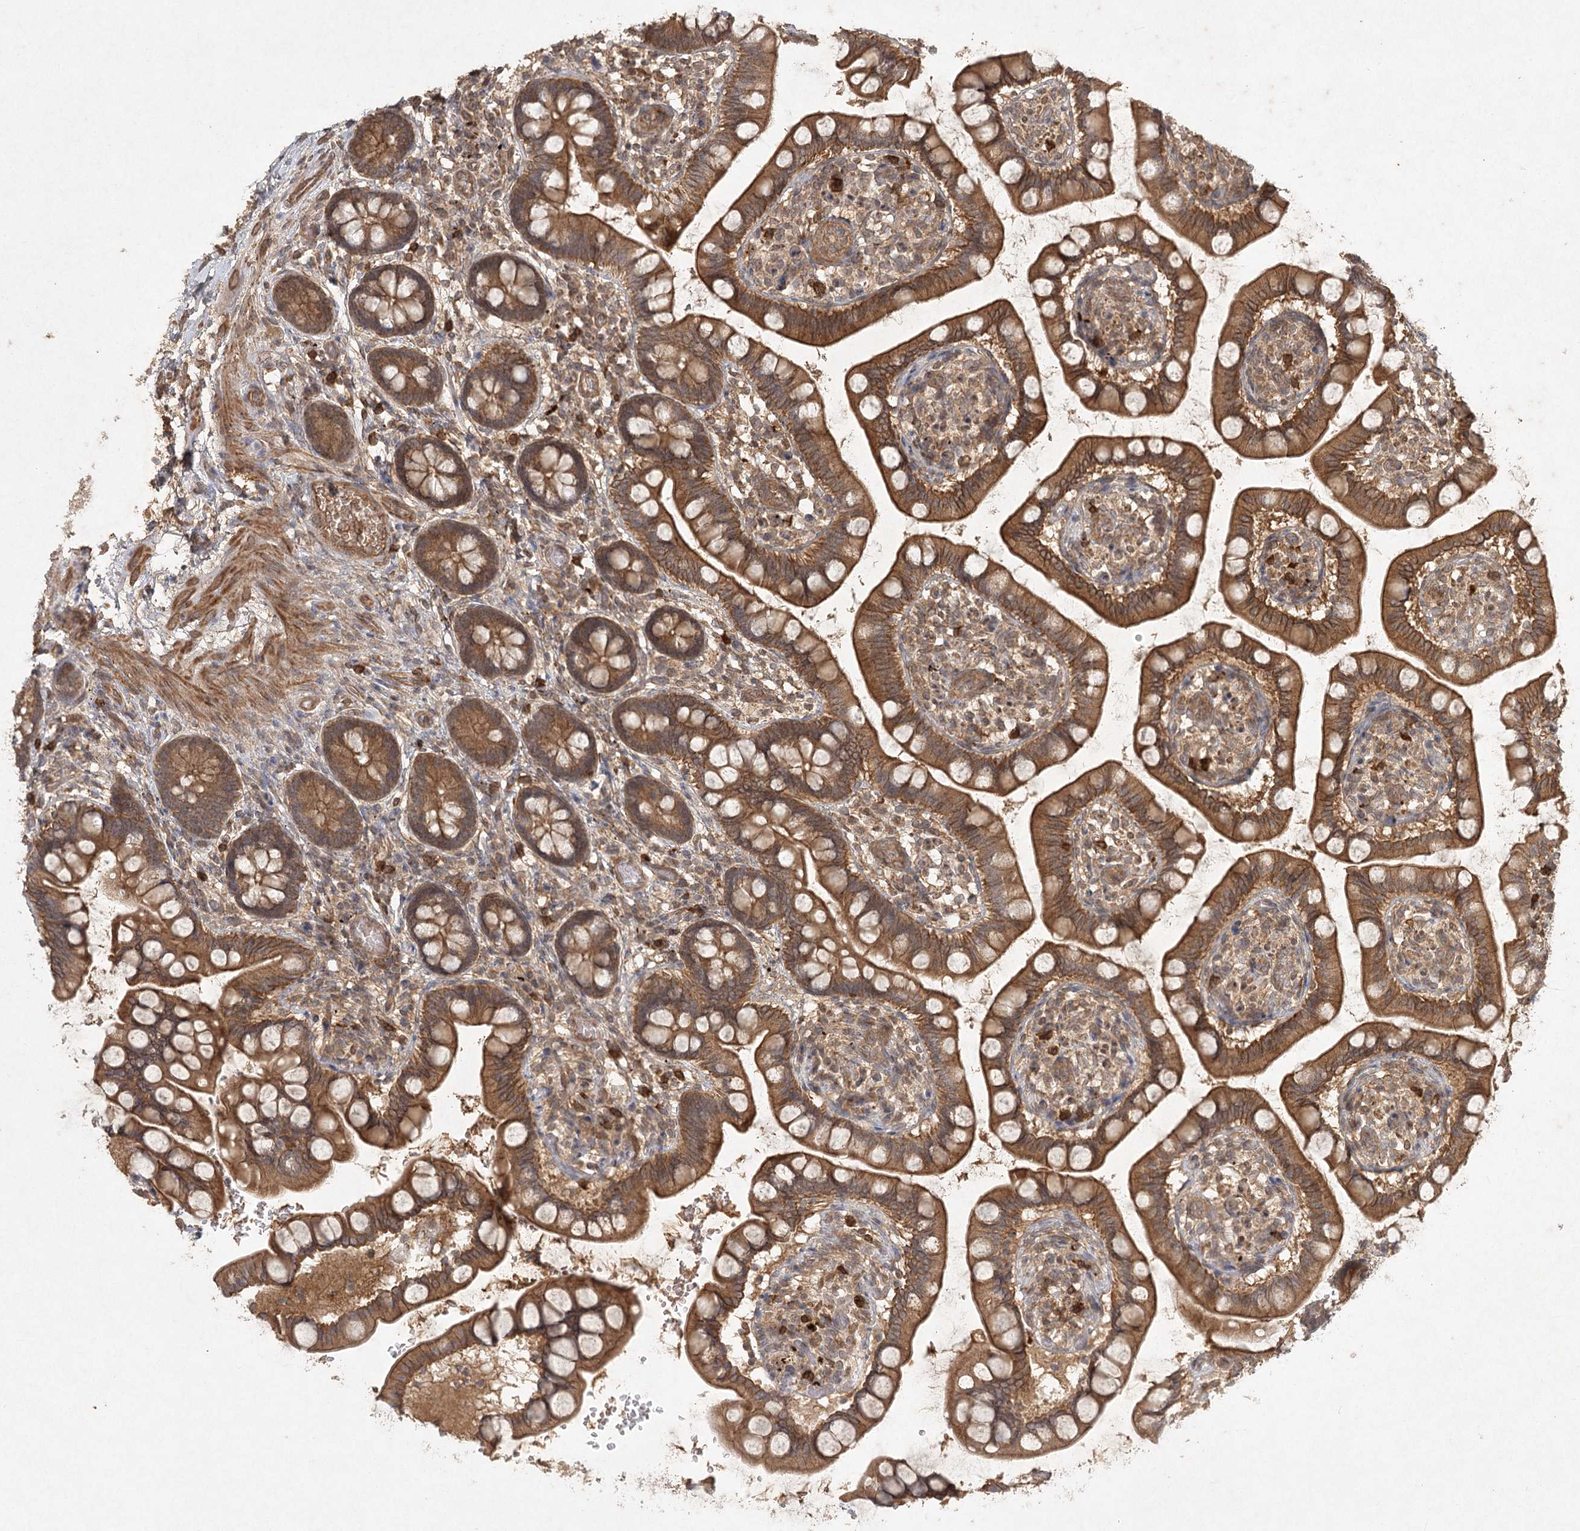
{"staining": {"intensity": "moderate", "quantity": ">75%", "location": "cytoplasmic/membranous"}, "tissue": "small intestine", "cell_type": "Glandular cells", "image_type": "normal", "snomed": [{"axis": "morphology", "description": "Normal tissue, NOS"}, {"axis": "topography", "description": "Small intestine"}], "caption": "DAB immunohistochemical staining of unremarkable human small intestine exhibits moderate cytoplasmic/membranous protein expression in approximately >75% of glandular cells.", "gene": "ARL13A", "patient": {"sex": "male", "age": 52}}